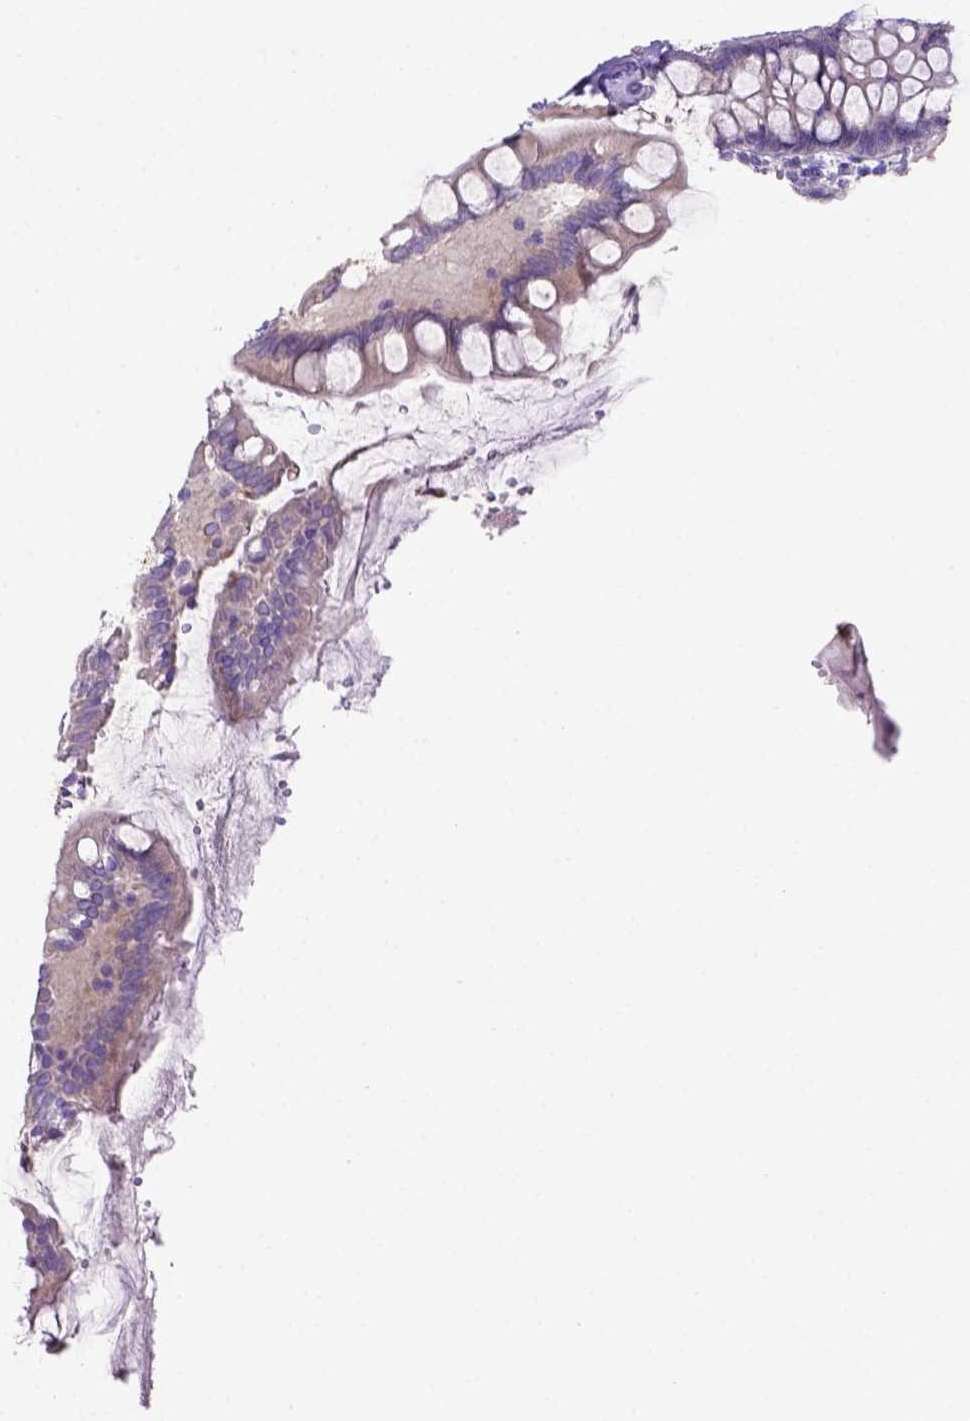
{"staining": {"intensity": "negative", "quantity": "none", "location": "none"}, "tissue": "small intestine", "cell_type": "Glandular cells", "image_type": "normal", "snomed": [{"axis": "morphology", "description": "Normal tissue, NOS"}, {"axis": "topography", "description": "Small intestine"}], "caption": "Immunohistochemistry of benign human small intestine exhibits no staining in glandular cells. Brightfield microscopy of immunohistochemistry (IHC) stained with DAB (3,3'-diaminobenzidine) (brown) and hematoxylin (blue), captured at high magnification.", "gene": "CD40", "patient": {"sex": "female", "age": 56}}